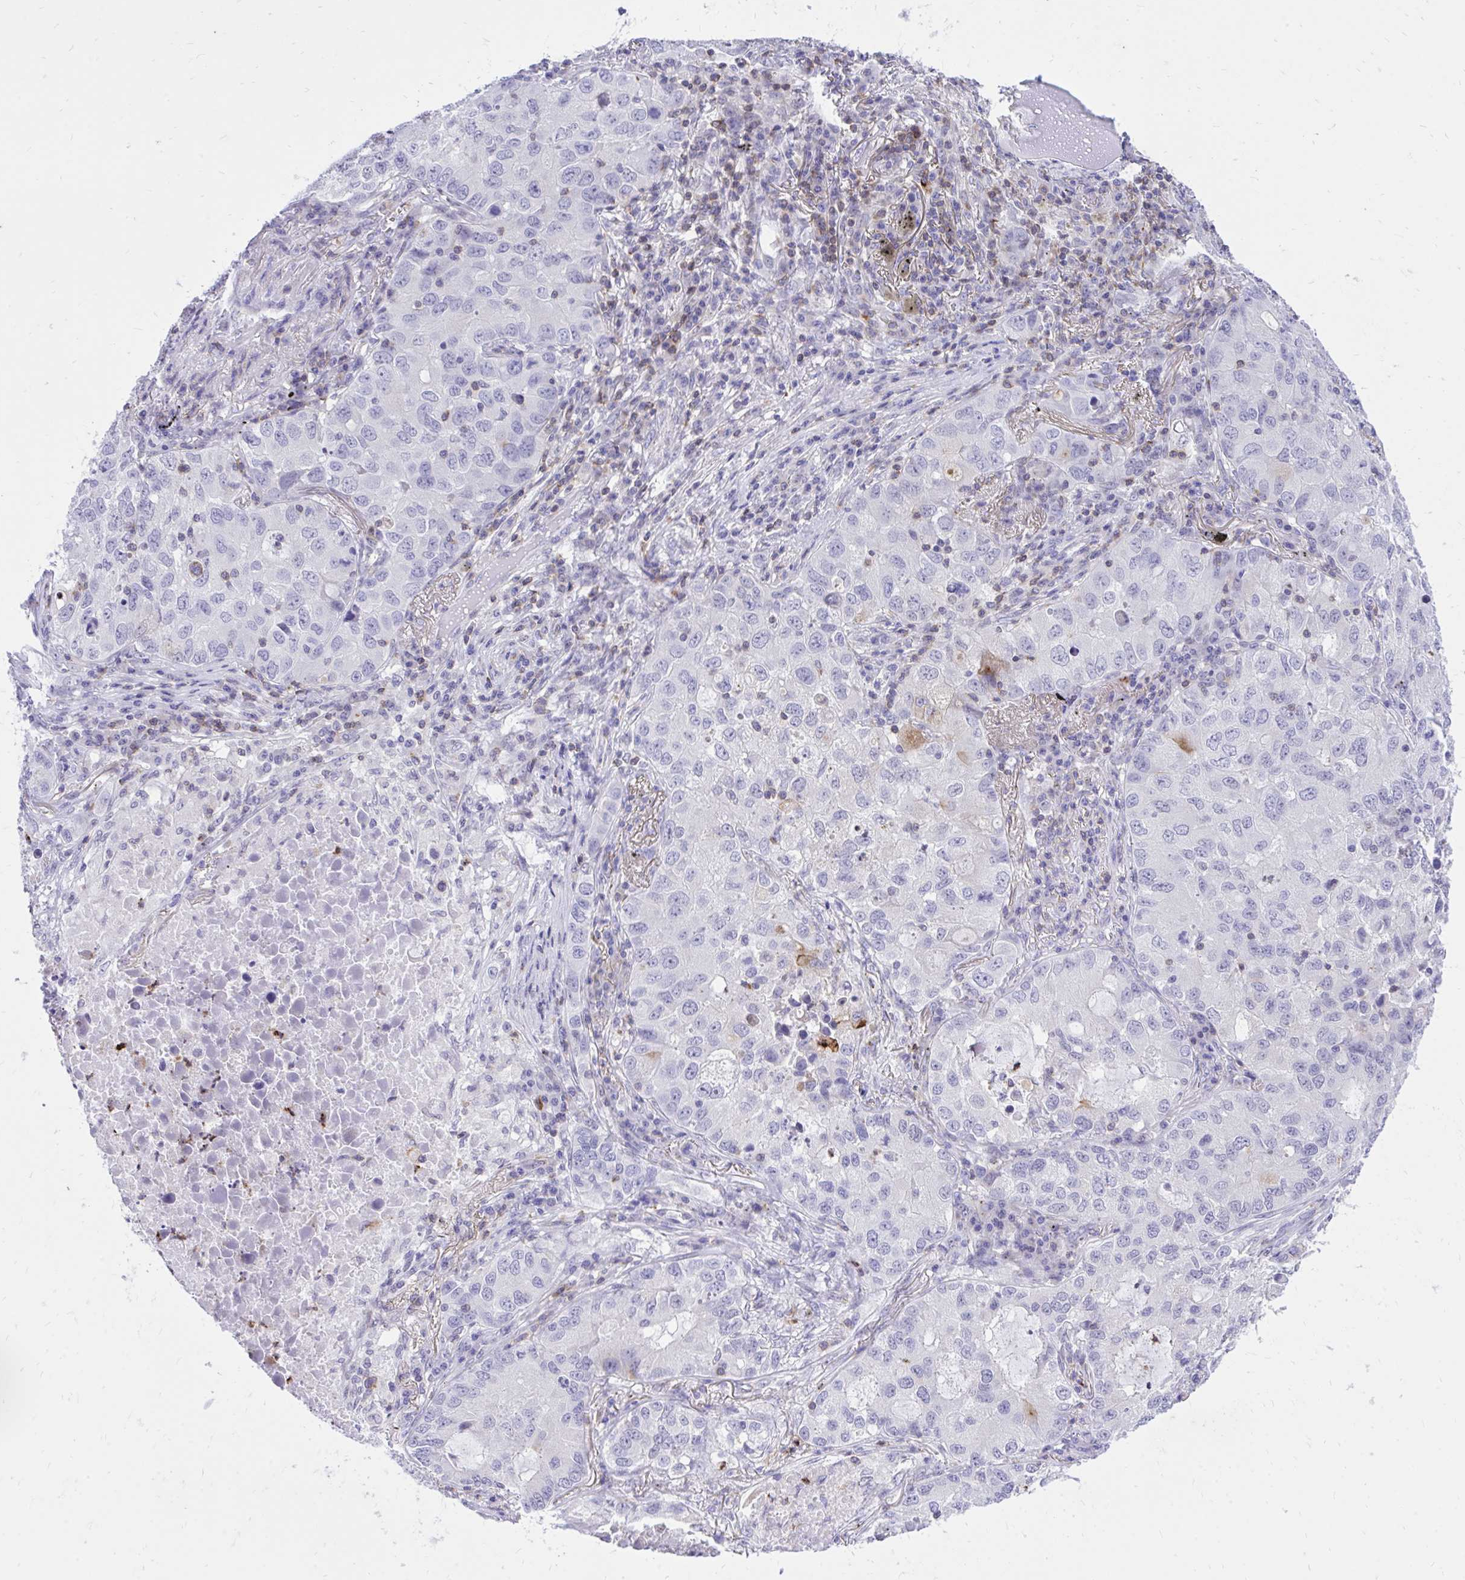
{"staining": {"intensity": "moderate", "quantity": "<25%", "location": "cytoplasmic/membranous"}, "tissue": "lung cancer", "cell_type": "Tumor cells", "image_type": "cancer", "snomed": [{"axis": "morphology", "description": "Normal morphology"}, {"axis": "morphology", "description": "Adenocarcinoma, NOS"}, {"axis": "topography", "description": "Lymph node"}, {"axis": "topography", "description": "Lung"}], "caption": "Protein staining by IHC demonstrates moderate cytoplasmic/membranous positivity in approximately <25% of tumor cells in lung adenocarcinoma. Using DAB (3,3'-diaminobenzidine) (brown) and hematoxylin (blue) stains, captured at high magnification using brightfield microscopy.", "gene": "CXCL8", "patient": {"sex": "female", "age": 51}}